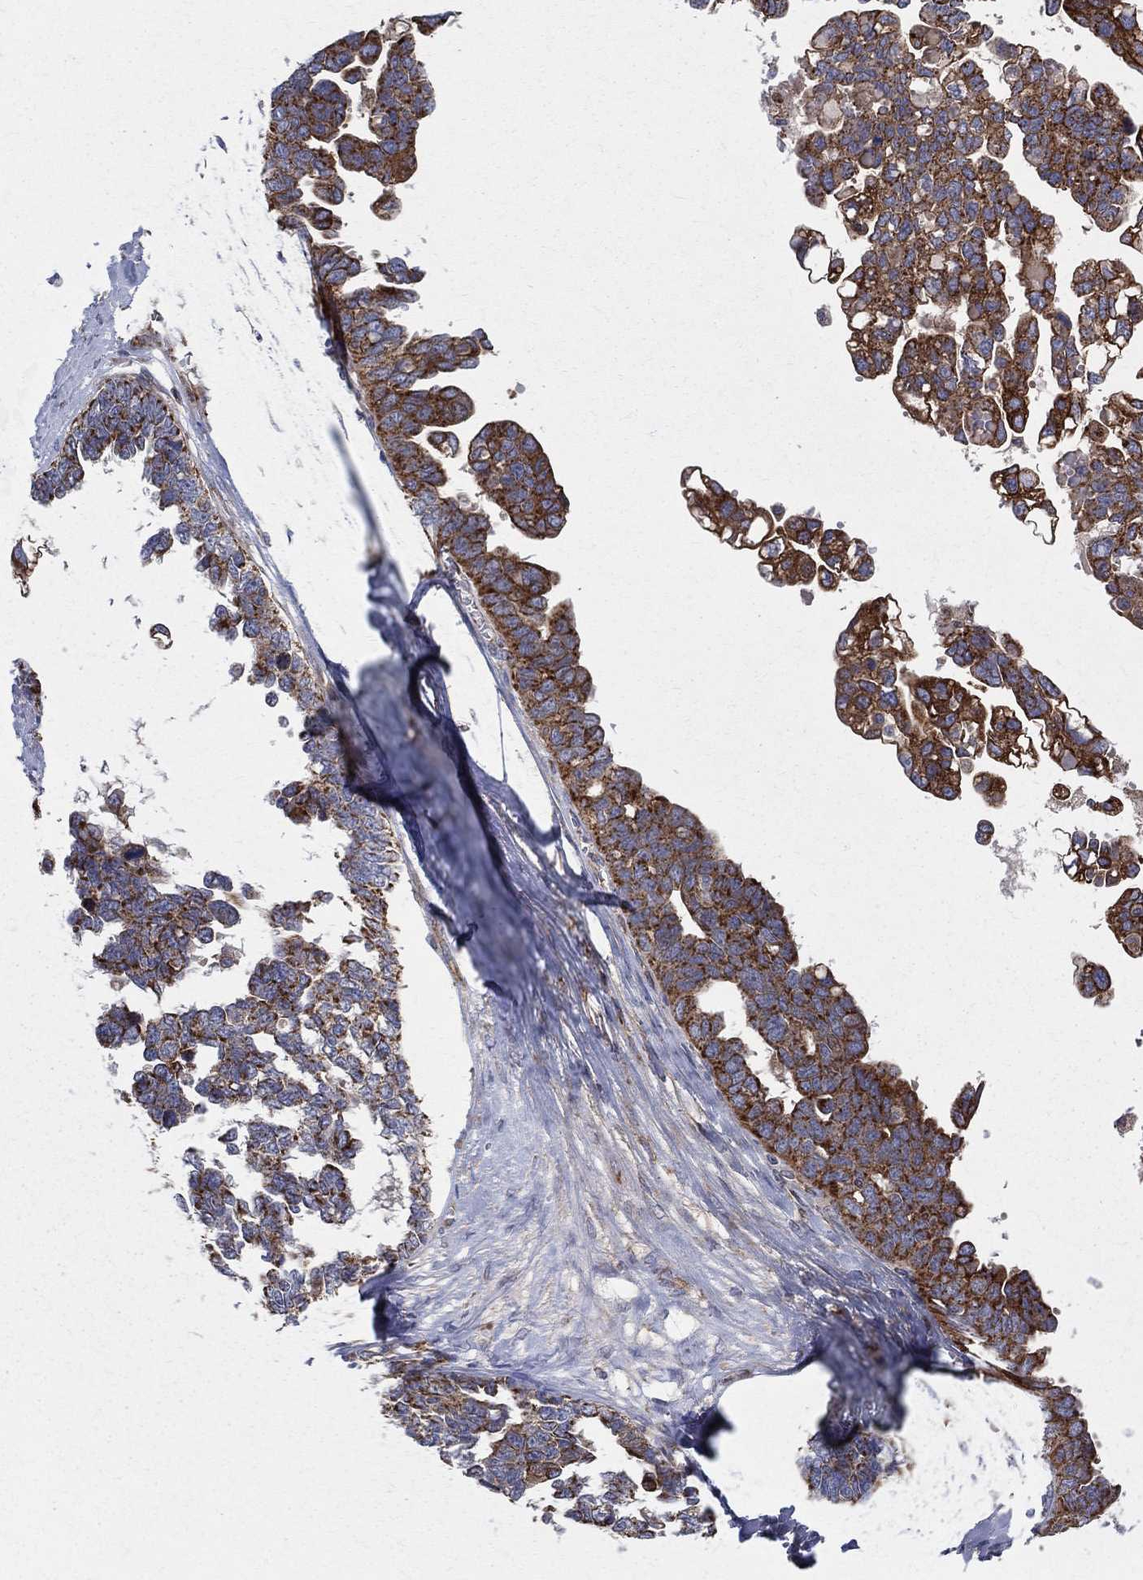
{"staining": {"intensity": "strong", "quantity": ">75%", "location": "cytoplasmic/membranous"}, "tissue": "ovarian cancer", "cell_type": "Tumor cells", "image_type": "cancer", "snomed": [{"axis": "morphology", "description": "Cystadenocarcinoma, serous, NOS"}, {"axis": "topography", "description": "Ovary"}], "caption": "Tumor cells display high levels of strong cytoplasmic/membranous staining in approximately >75% of cells in human ovarian serous cystadenocarcinoma. Immunohistochemistry (ihc) stains the protein of interest in brown and the nuclei are stained blue.", "gene": "MIX23", "patient": {"sex": "female", "age": 69}}